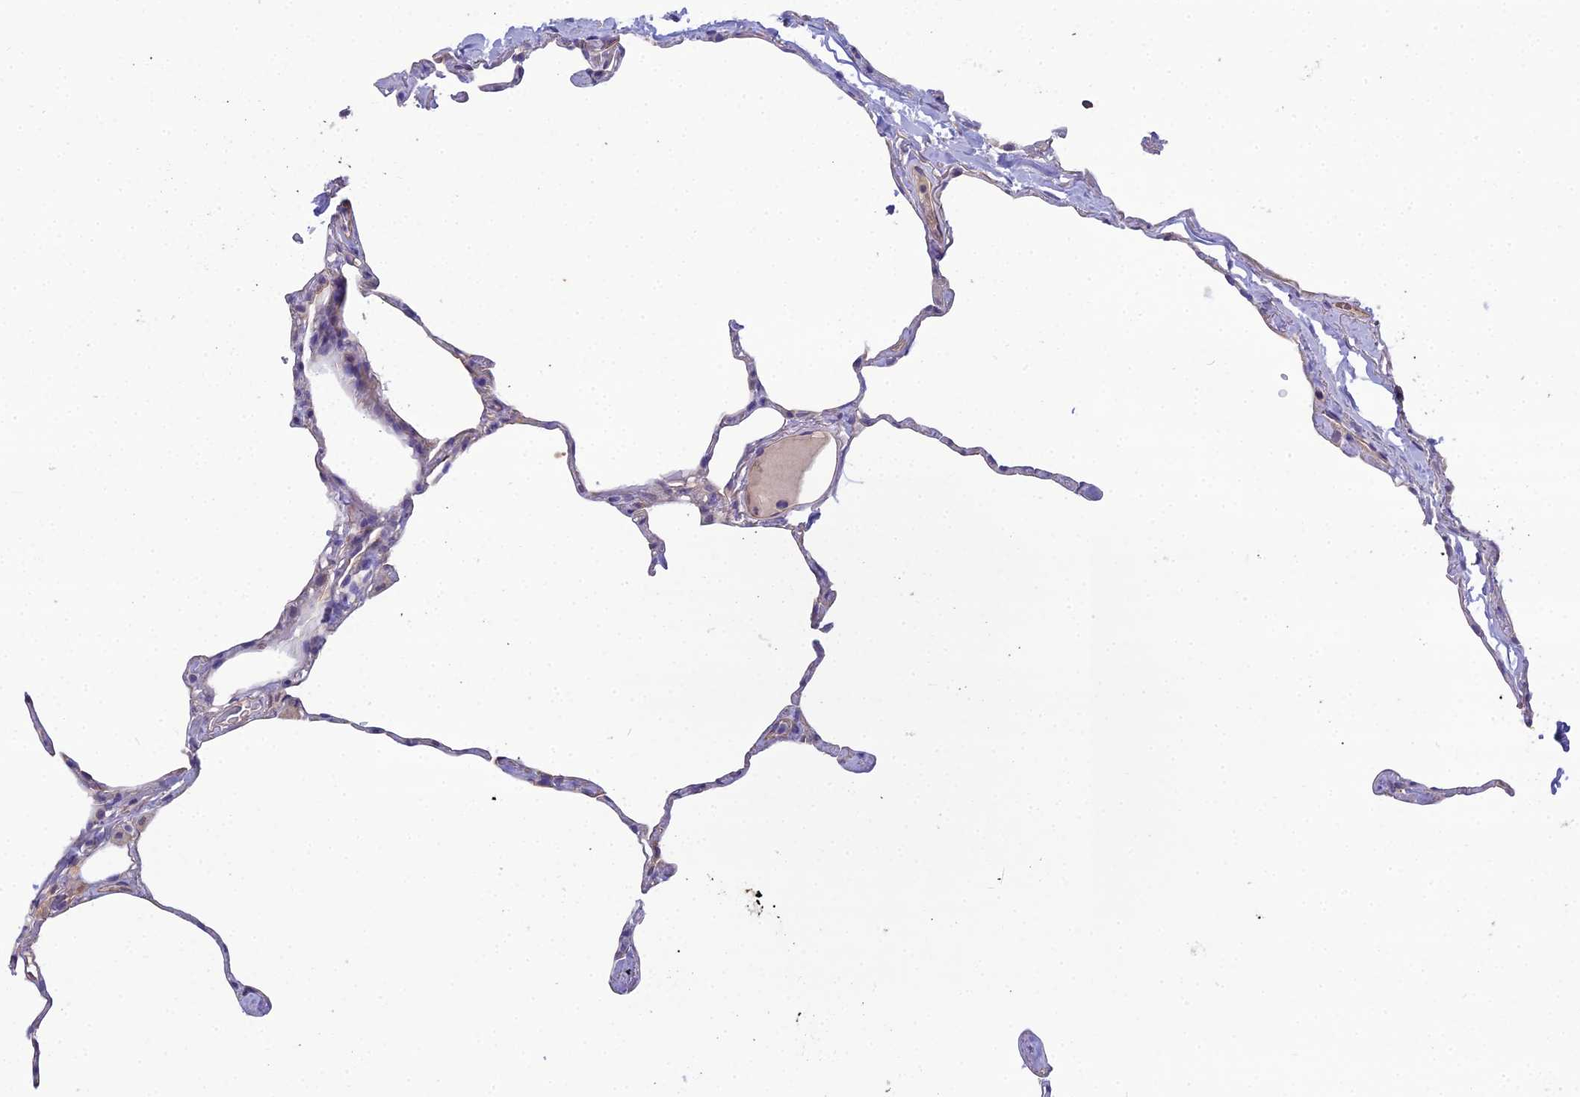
{"staining": {"intensity": "negative", "quantity": "none", "location": "none"}, "tissue": "lung", "cell_type": "Alveolar cells", "image_type": "normal", "snomed": [{"axis": "morphology", "description": "Normal tissue, NOS"}, {"axis": "topography", "description": "Lung"}], "caption": "The immunohistochemistry image has no significant positivity in alveolar cells of lung. (Brightfield microscopy of DAB (3,3'-diaminobenzidine) immunohistochemistry at high magnification).", "gene": "CFAP47", "patient": {"sex": "male", "age": 65}}